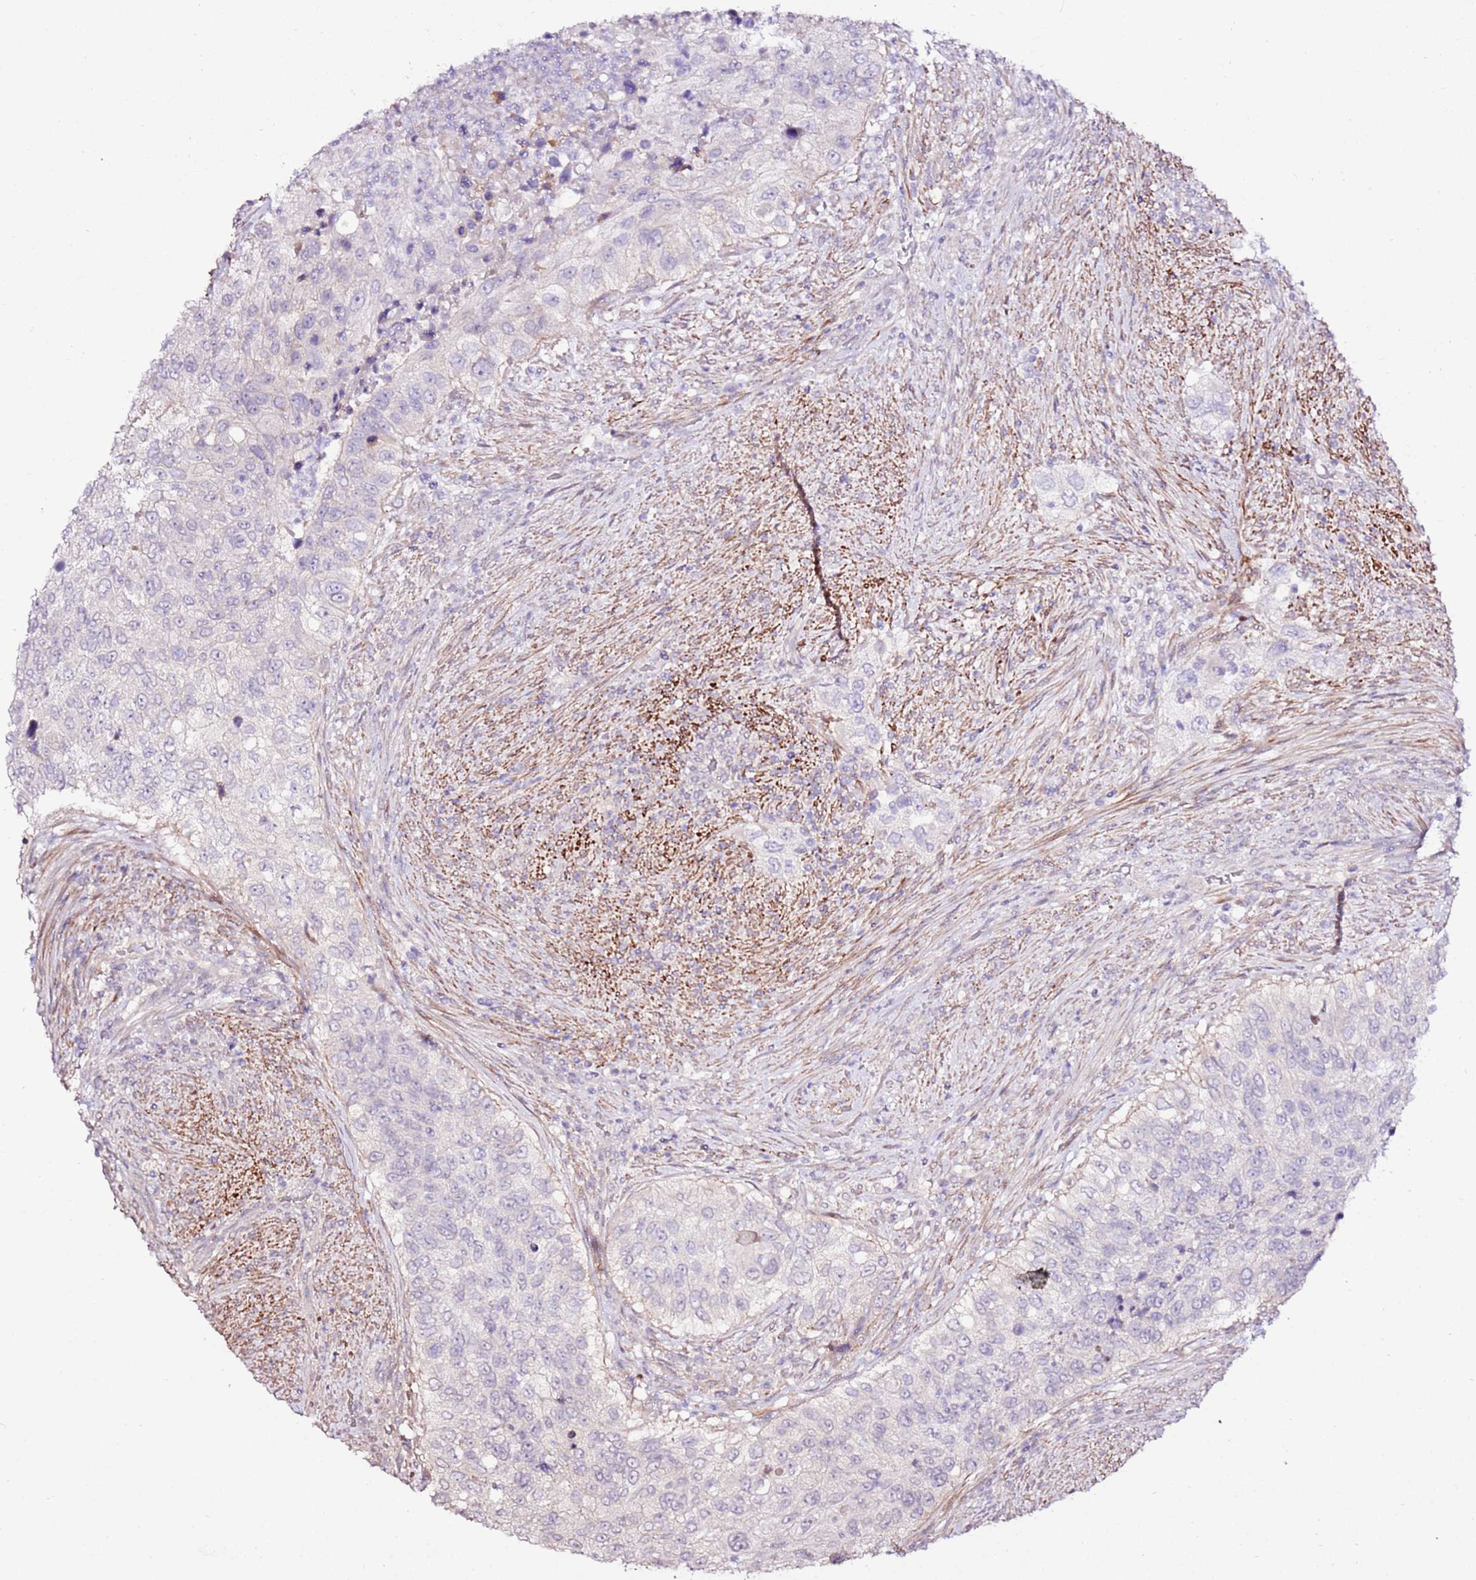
{"staining": {"intensity": "negative", "quantity": "none", "location": "none"}, "tissue": "urothelial cancer", "cell_type": "Tumor cells", "image_type": "cancer", "snomed": [{"axis": "morphology", "description": "Urothelial carcinoma, High grade"}, {"axis": "topography", "description": "Urinary bladder"}], "caption": "High magnification brightfield microscopy of urothelial carcinoma (high-grade) stained with DAB (3,3'-diaminobenzidine) (brown) and counterstained with hematoxylin (blue): tumor cells show no significant expression.", "gene": "ART5", "patient": {"sex": "female", "age": 60}}